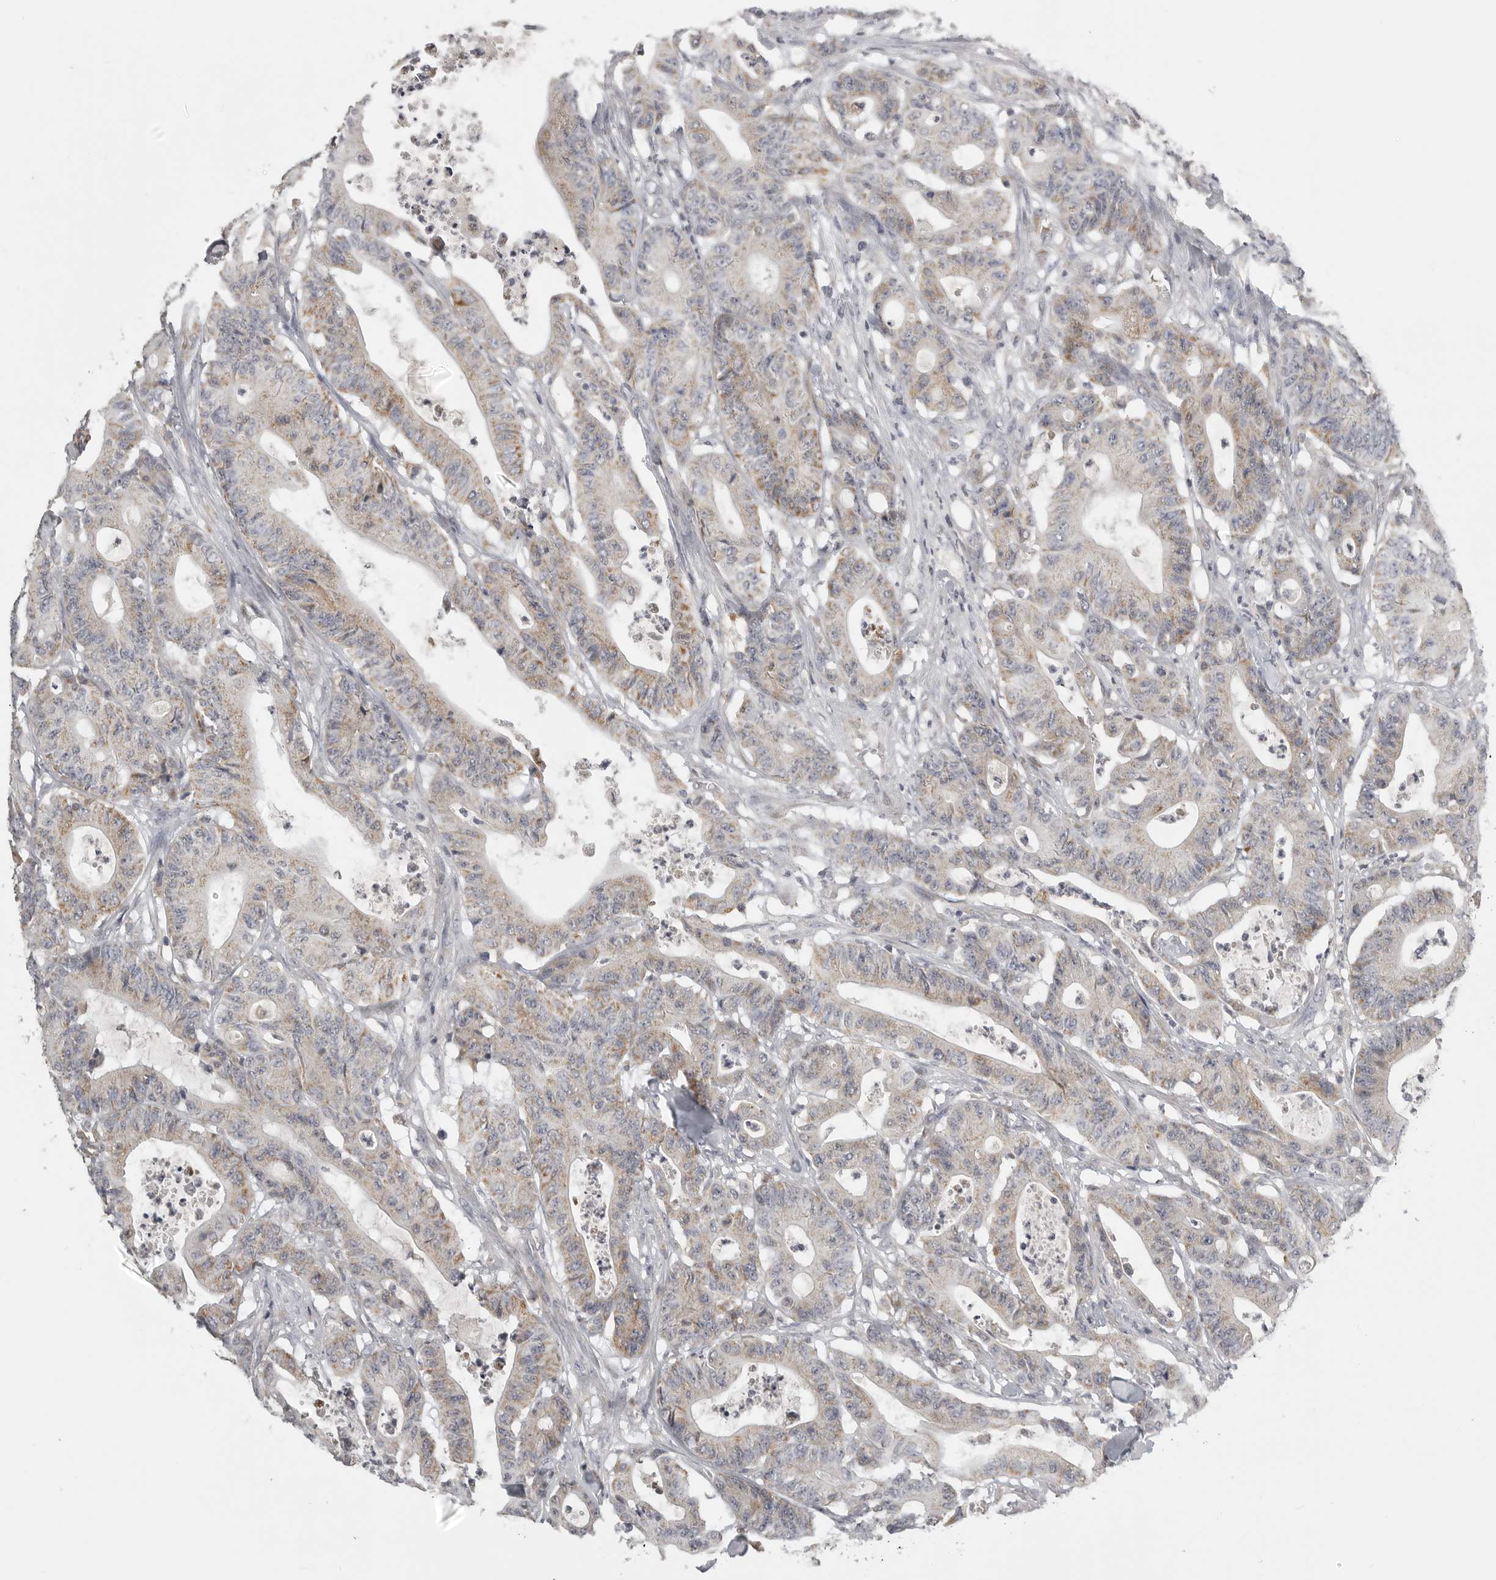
{"staining": {"intensity": "weak", "quantity": ">75%", "location": "cytoplasmic/membranous"}, "tissue": "colorectal cancer", "cell_type": "Tumor cells", "image_type": "cancer", "snomed": [{"axis": "morphology", "description": "Adenocarcinoma, NOS"}, {"axis": "topography", "description": "Colon"}], "caption": "Tumor cells show low levels of weak cytoplasmic/membranous positivity in about >75% of cells in colorectal cancer. (DAB (3,3'-diaminobenzidine) = brown stain, brightfield microscopy at high magnification).", "gene": "RXFP3", "patient": {"sex": "female", "age": 84}}